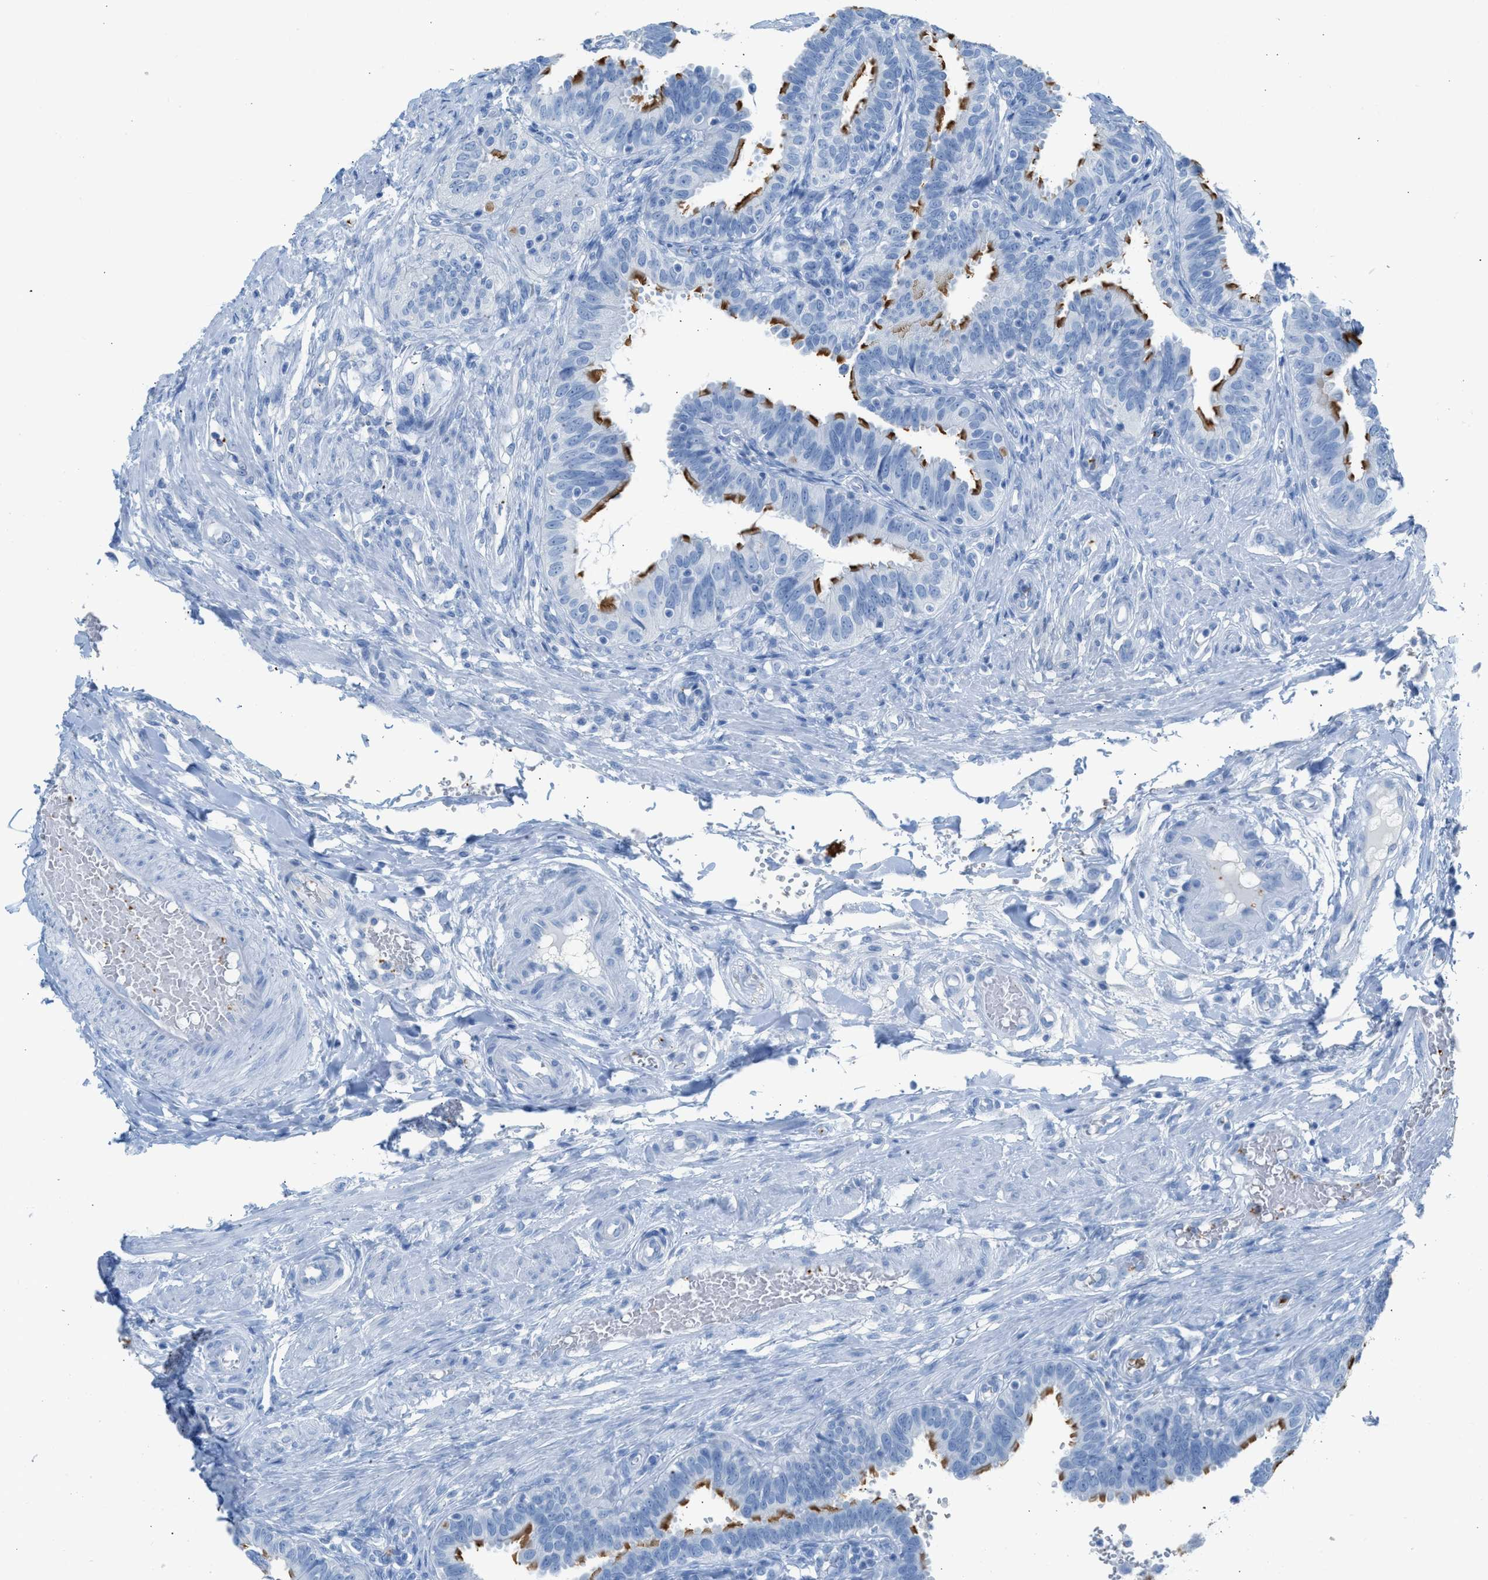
{"staining": {"intensity": "strong", "quantity": "25%-75%", "location": "cytoplasmic/membranous"}, "tissue": "fallopian tube", "cell_type": "Glandular cells", "image_type": "normal", "snomed": [{"axis": "morphology", "description": "Normal tissue, NOS"}, {"axis": "topography", "description": "Fallopian tube"}, {"axis": "topography", "description": "Placenta"}], "caption": "Protein staining of unremarkable fallopian tube shows strong cytoplasmic/membranous expression in about 25%-75% of glandular cells.", "gene": "FAIM2", "patient": {"sex": "female", "age": 34}}